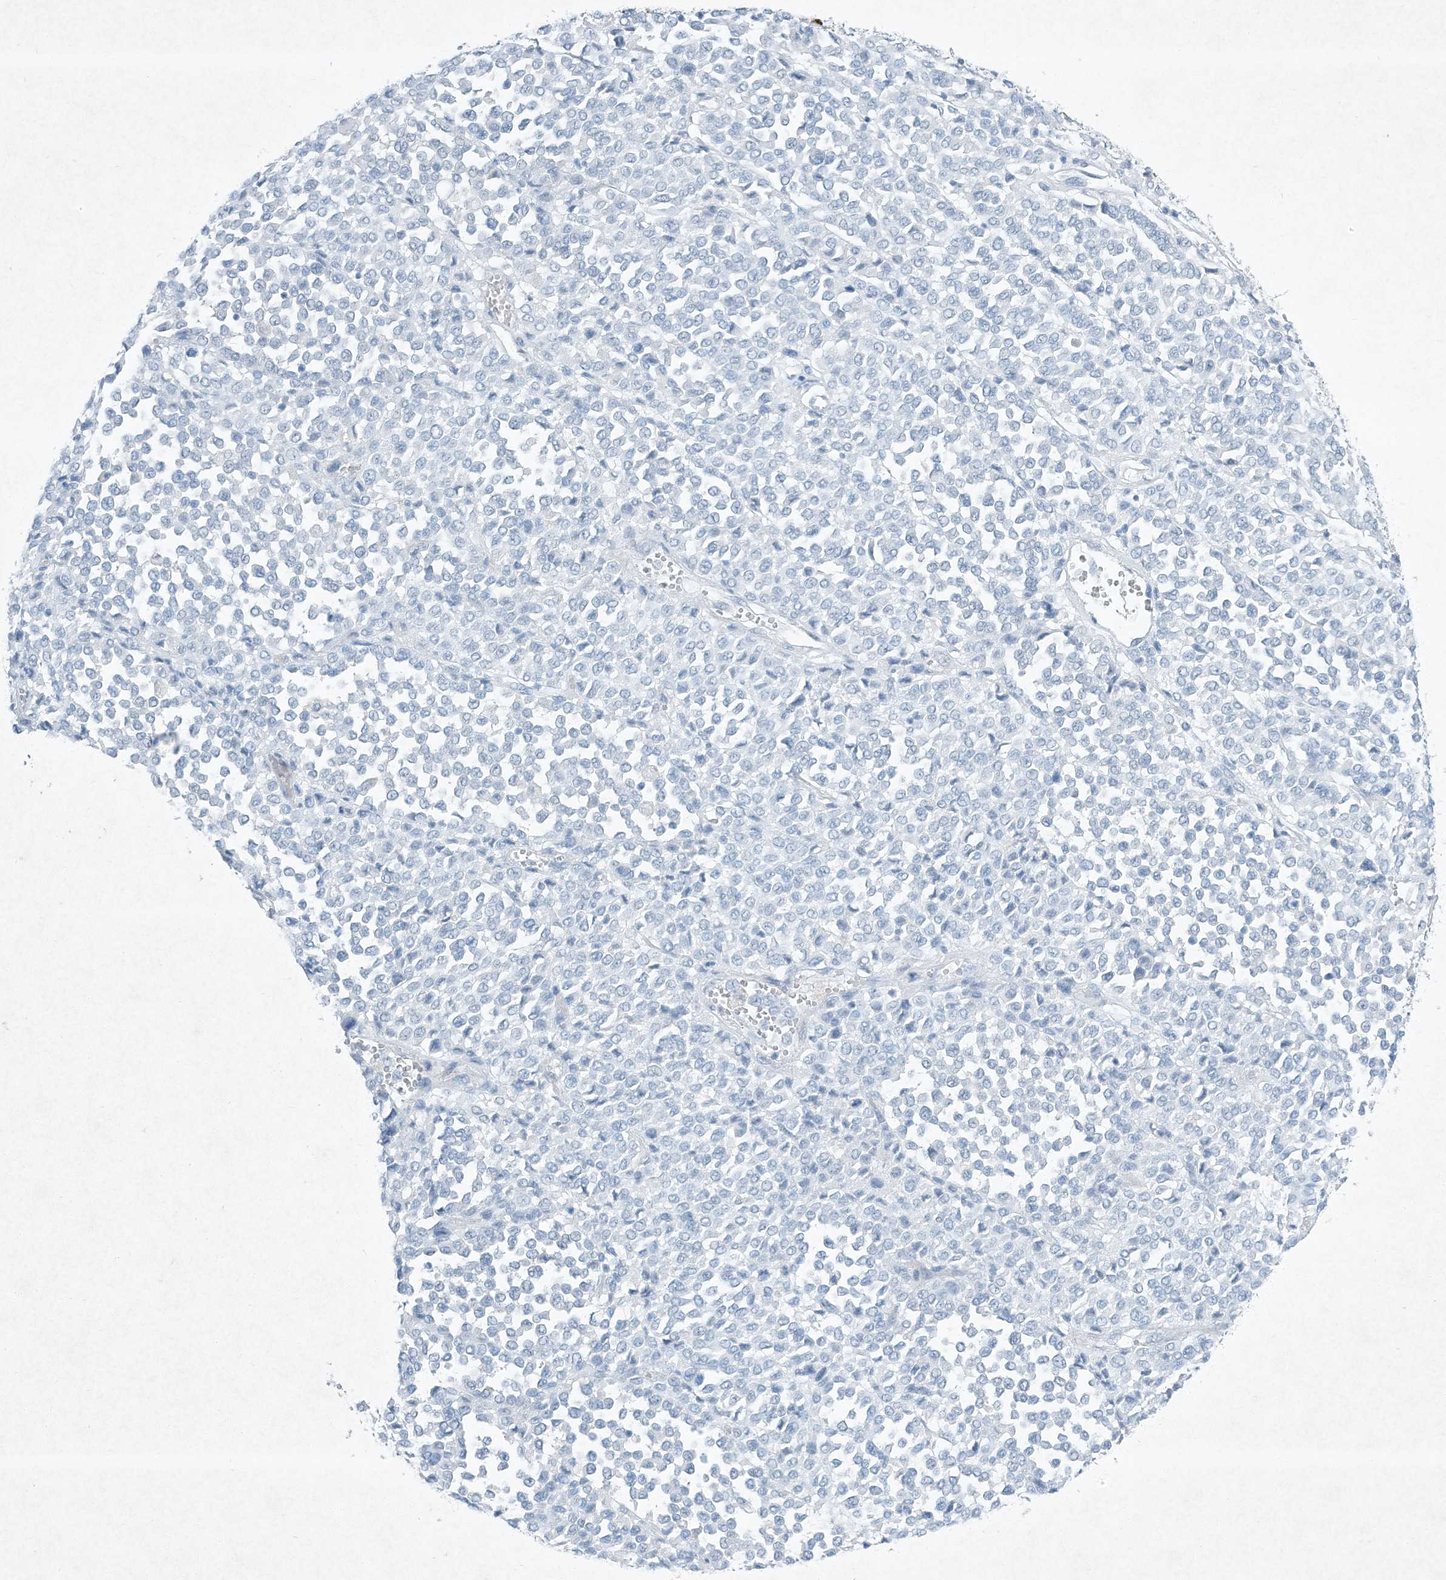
{"staining": {"intensity": "negative", "quantity": "none", "location": "none"}, "tissue": "melanoma", "cell_type": "Tumor cells", "image_type": "cancer", "snomed": [{"axis": "morphology", "description": "Malignant melanoma, Metastatic site"}, {"axis": "topography", "description": "Pancreas"}], "caption": "IHC histopathology image of neoplastic tissue: human melanoma stained with DAB demonstrates no significant protein positivity in tumor cells.", "gene": "PGM5", "patient": {"sex": "female", "age": 30}}